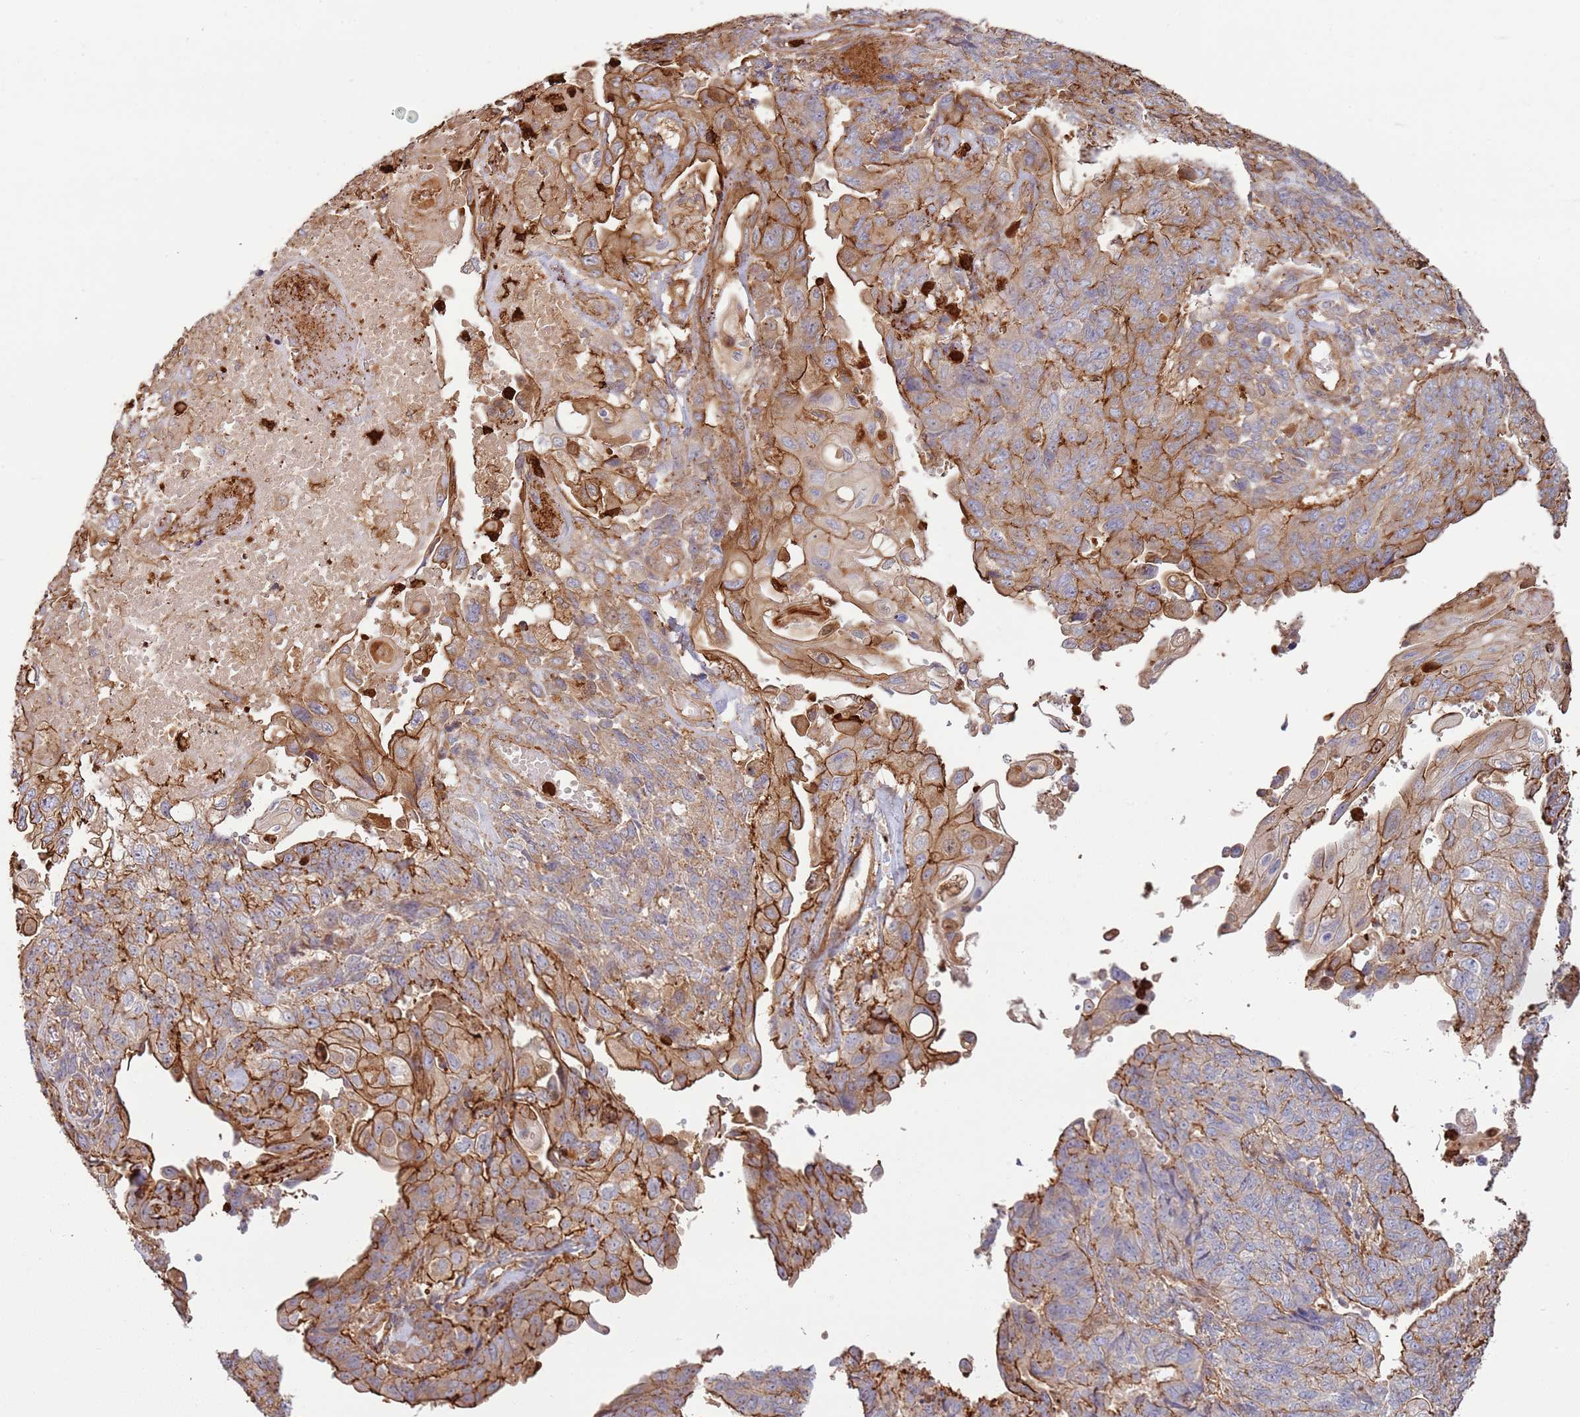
{"staining": {"intensity": "strong", "quantity": "25%-75%", "location": "cytoplasmic/membranous"}, "tissue": "endometrial cancer", "cell_type": "Tumor cells", "image_type": "cancer", "snomed": [{"axis": "morphology", "description": "Adenocarcinoma, NOS"}, {"axis": "topography", "description": "Endometrium"}], "caption": "High-power microscopy captured an immunohistochemistry micrograph of endometrial cancer, revealing strong cytoplasmic/membranous positivity in approximately 25%-75% of tumor cells.", "gene": "NDUFAF4", "patient": {"sex": "female", "age": 32}}